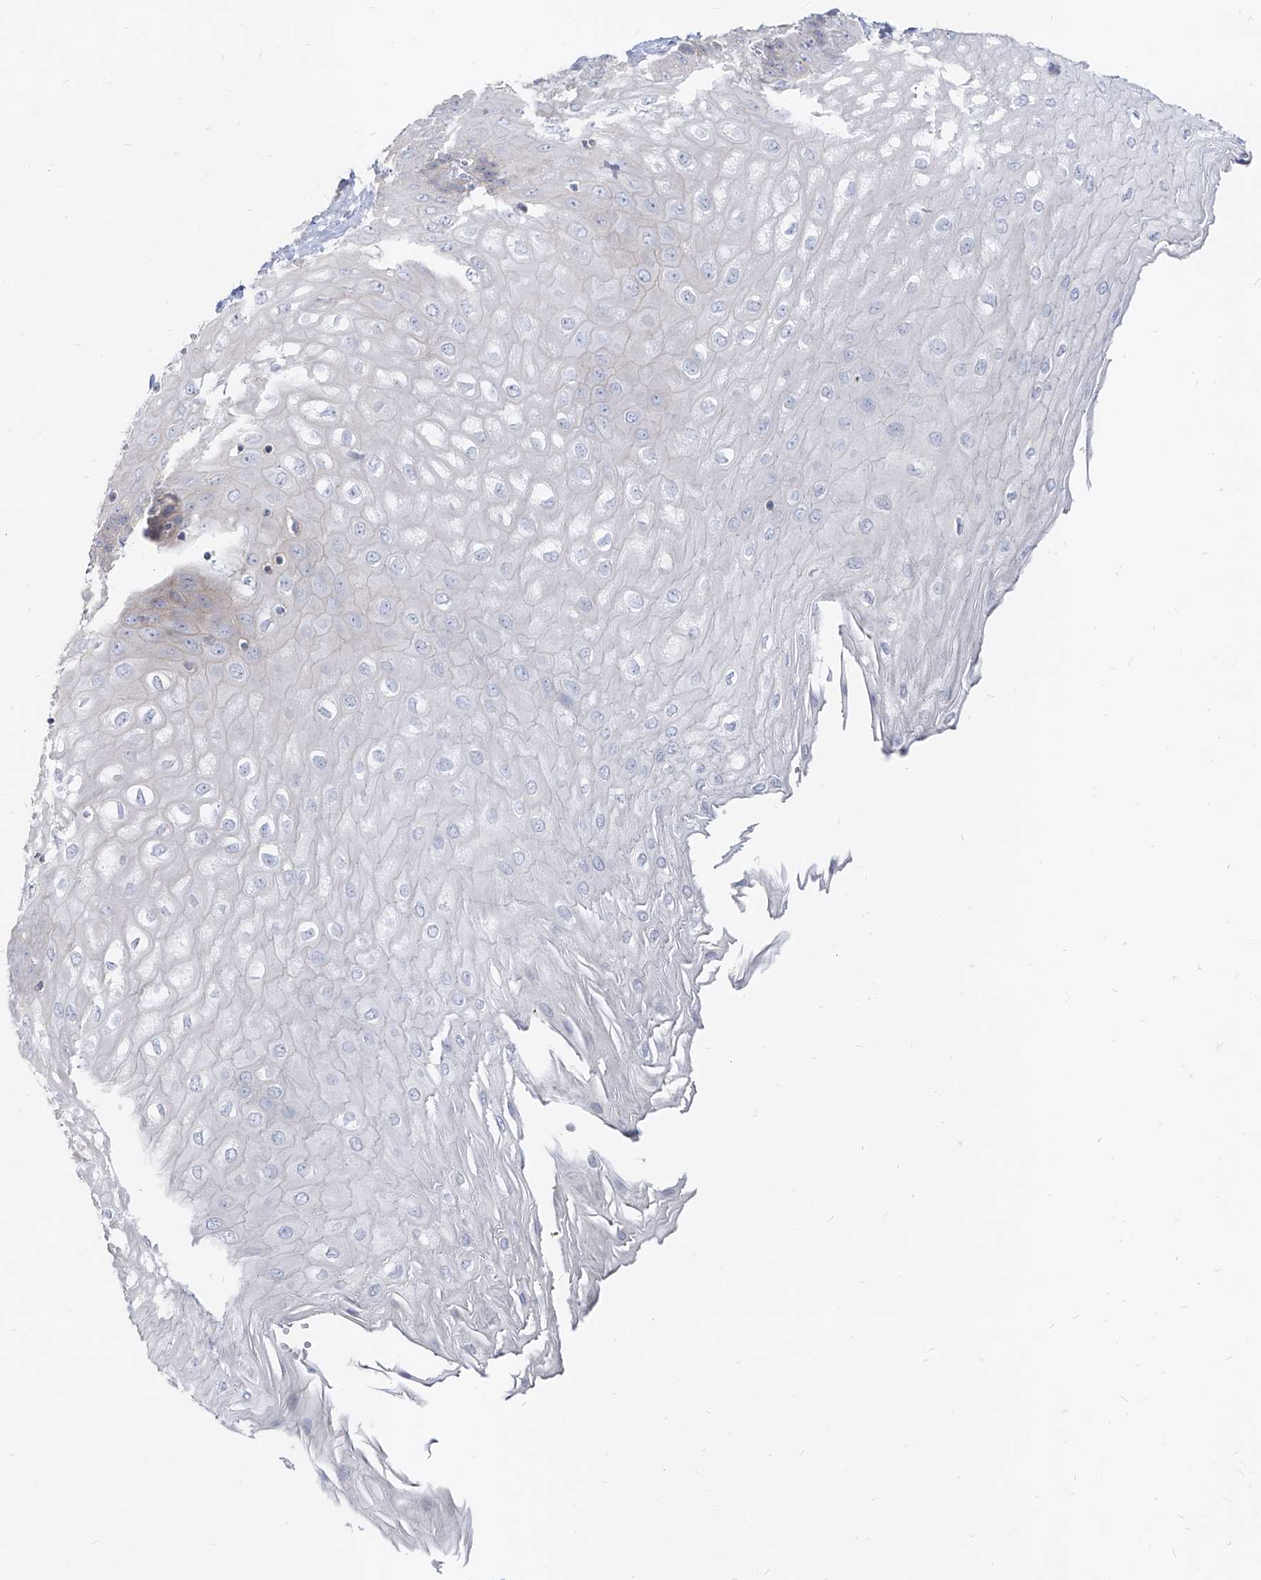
{"staining": {"intensity": "negative", "quantity": "none", "location": "none"}, "tissue": "esophagus", "cell_type": "Squamous epithelial cells", "image_type": "normal", "snomed": [{"axis": "morphology", "description": "Normal tissue, NOS"}, {"axis": "topography", "description": "Esophagus"}], "caption": "Immunohistochemistry (IHC) of normal human esophagus shows no positivity in squamous epithelial cells. The staining is performed using DAB brown chromogen with nuclei counter-stained in using hematoxylin.", "gene": "RBFOX3", "patient": {"sex": "male", "age": 60}}